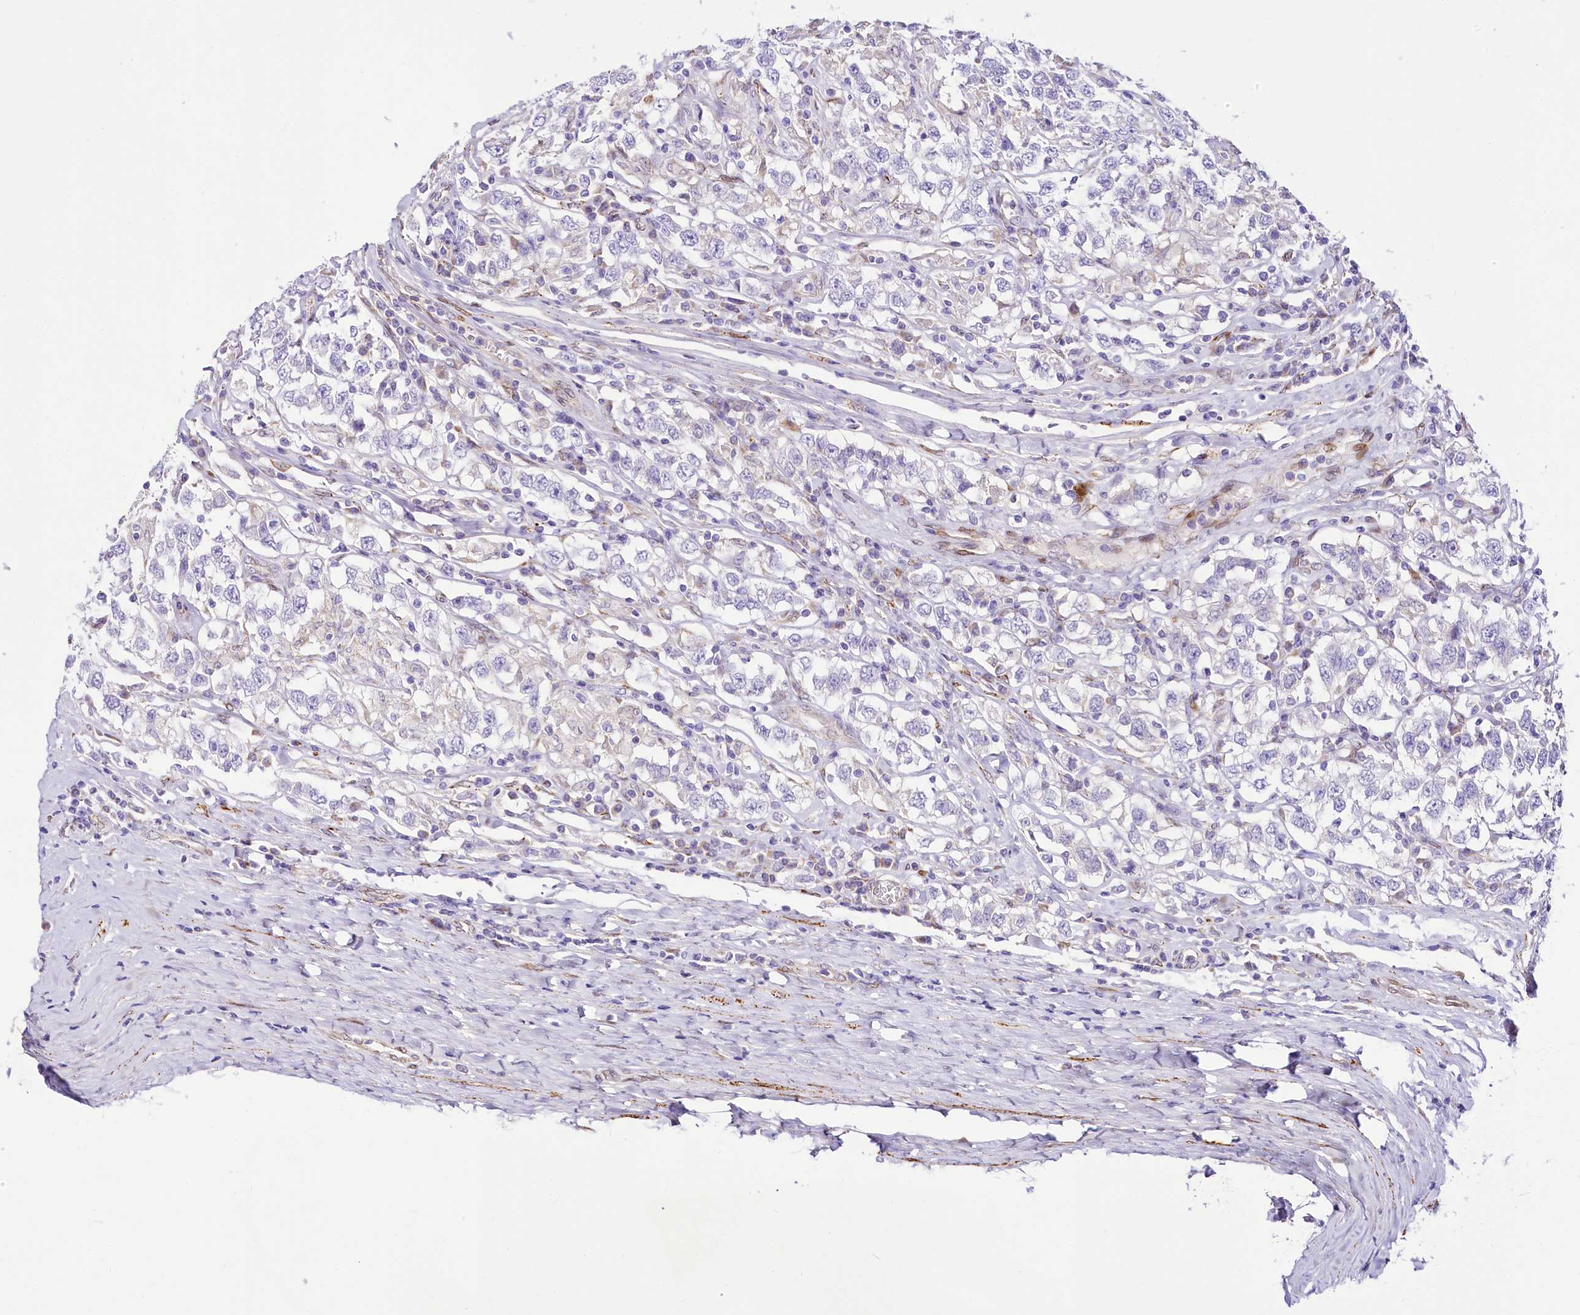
{"staining": {"intensity": "negative", "quantity": "none", "location": "none"}, "tissue": "testis cancer", "cell_type": "Tumor cells", "image_type": "cancer", "snomed": [{"axis": "morphology", "description": "Seminoma, NOS"}, {"axis": "topography", "description": "Testis"}], "caption": "A high-resolution image shows IHC staining of testis seminoma, which exhibits no significant expression in tumor cells.", "gene": "PPIP5K2", "patient": {"sex": "male", "age": 41}}